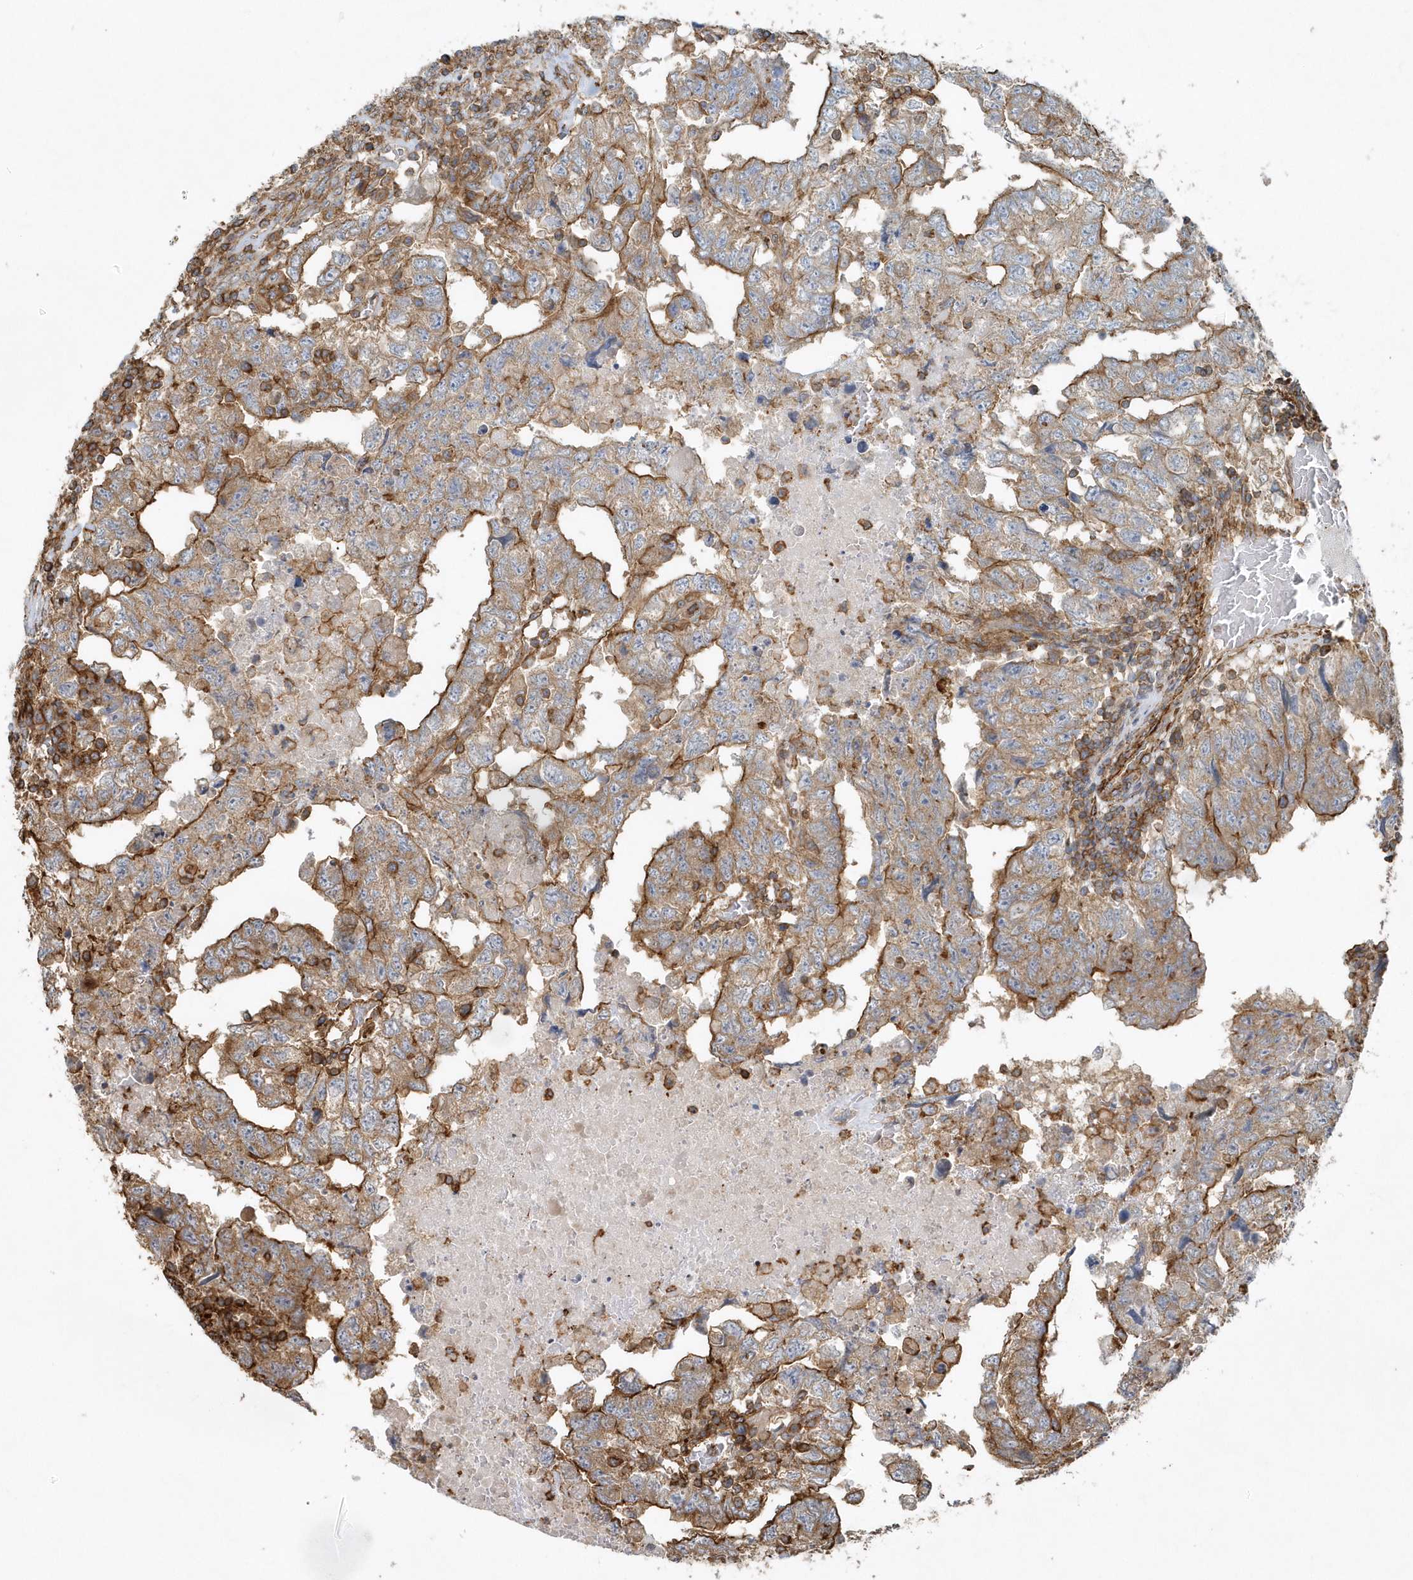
{"staining": {"intensity": "moderate", "quantity": ">75%", "location": "cytoplasmic/membranous"}, "tissue": "testis cancer", "cell_type": "Tumor cells", "image_type": "cancer", "snomed": [{"axis": "morphology", "description": "Carcinoma, Embryonal, NOS"}, {"axis": "topography", "description": "Testis"}], "caption": "Immunohistochemical staining of human testis cancer (embryonal carcinoma) reveals medium levels of moderate cytoplasmic/membranous positivity in about >75% of tumor cells.", "gene": "MMUT", "patient": {"sex": "male", "age": 36}}